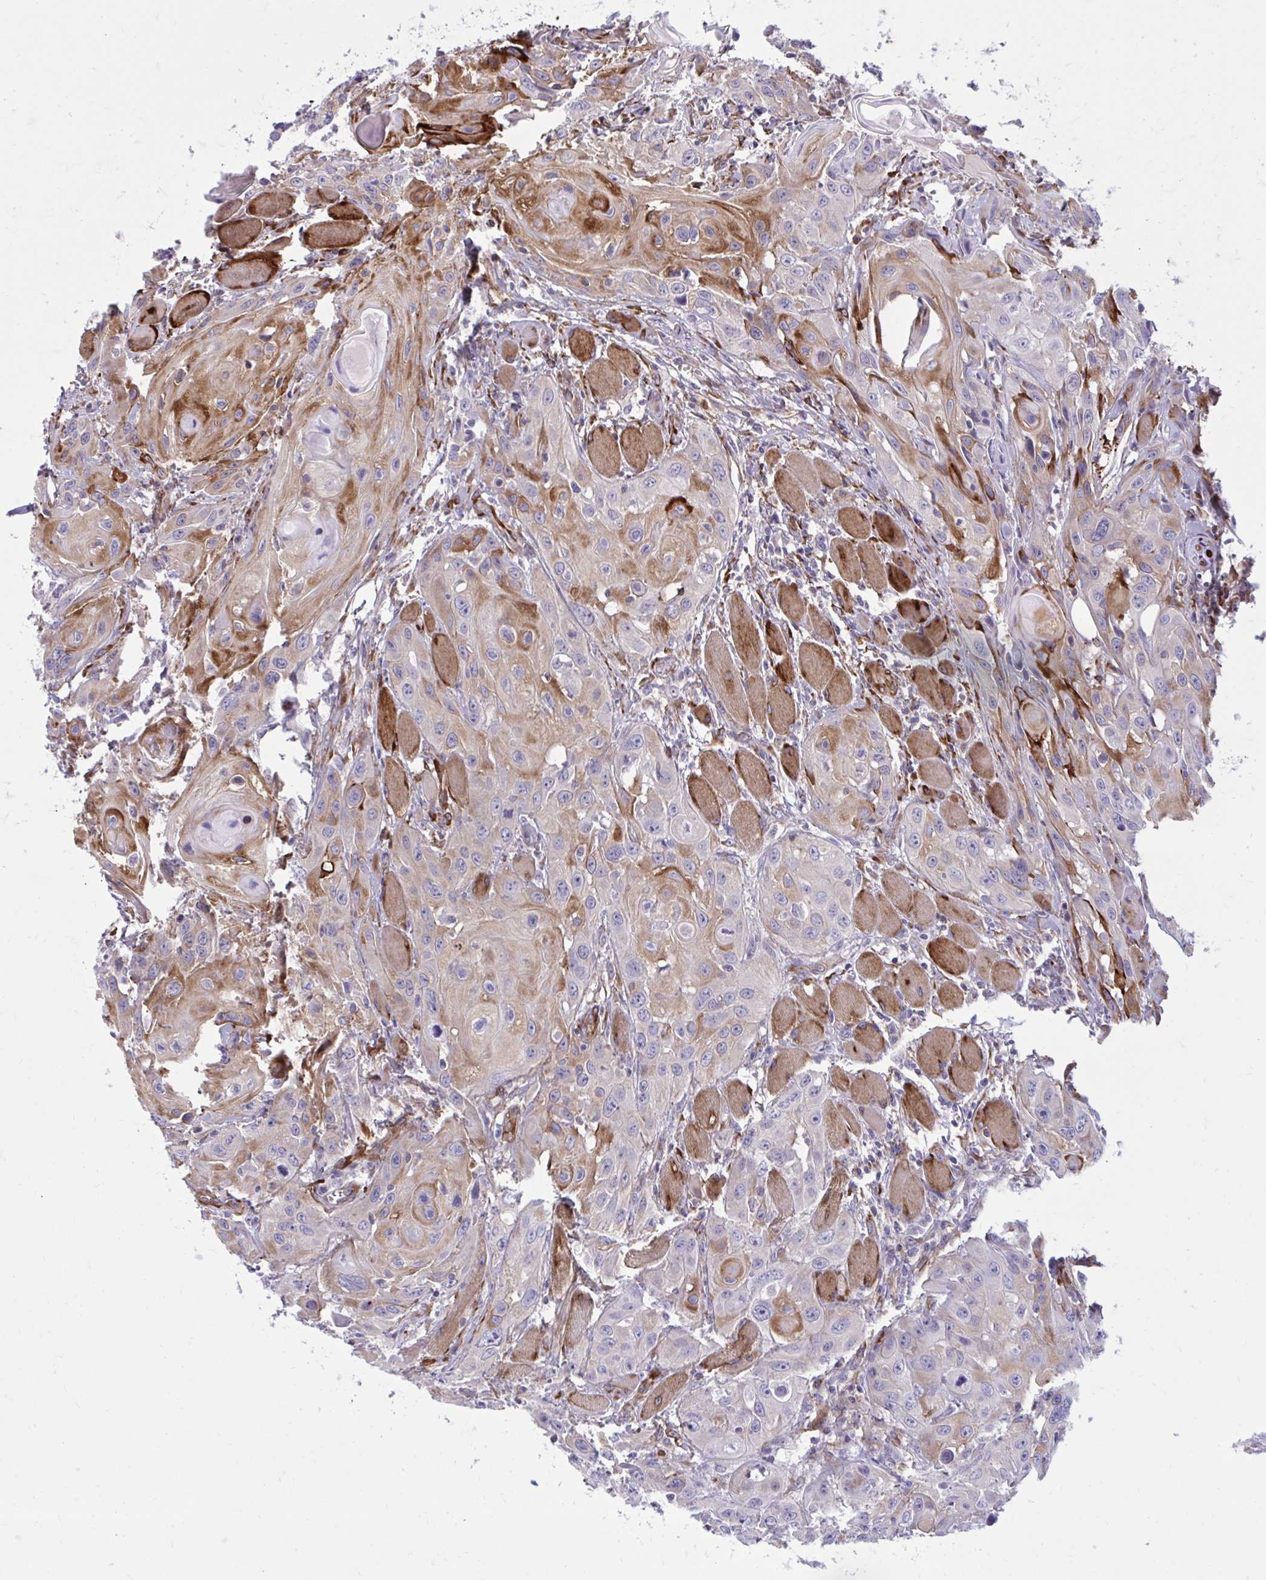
{"staining": {"intensity": "moderate", "quantity": "<25%", "location": "cytoplasmic/membranous"}, "tissue": "head and neck cancer", "cell_type": "Tumor cells", "image_type": "cancer", "snomed": [{"axis": "morphology", "description": "Squamous cell carcinoma, NOS"}, {"axis": "topography", "description": "Oral tissue"}, {"axis": "topography", "description": "Head-Neck"}], "caption": "About <25% of tumor cells in squamous cell carcinoma (head and neck) demonstrate moderate cytoplasmic/membranous protein expression as visualized by brown immunohistochemical staining.", "gene": "BEND5", "patient": {"sex": "male", "age": 58}}